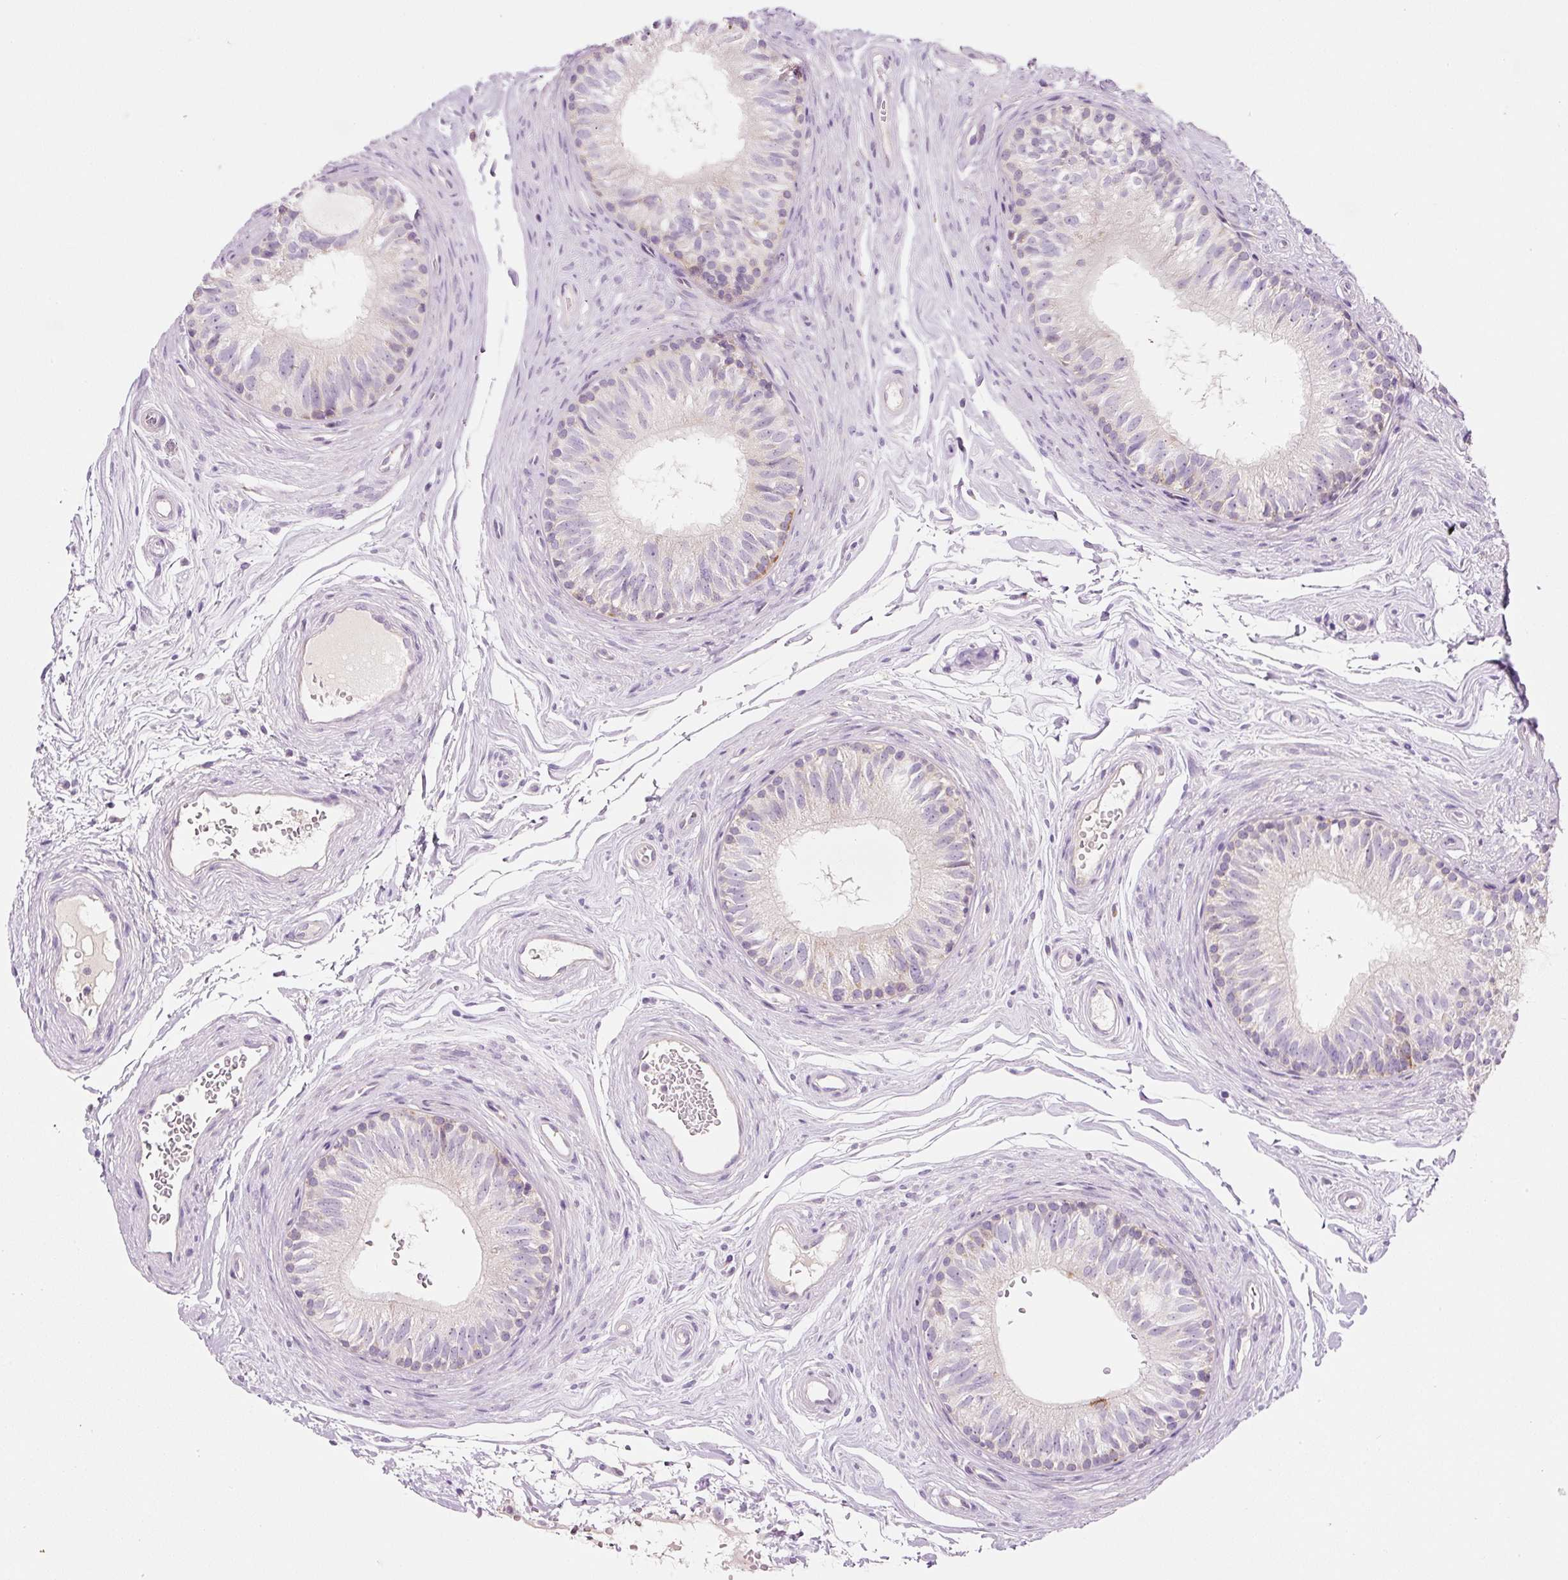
{"staining": {"intensity": "moderate", "quantity": "<25%", "location": "cytoplasmic/membranous"}, "tissue": "epididymis", "cell_type": "Glandular cells", "image_type": "normal", "snomed": [{"axis": "morphology", "description": "Normal tissue, NOS"}, {"axis": "topography", "description": "Epididymis"}], "caption": "About <25% of glandular cells in benign epididymis show moderate cytoplasmic/membranous protein expression as visualized by brown immunohistochemical staining.", "gene": "NDUFA1", "patient": {"sex": "male", "age": 45}}